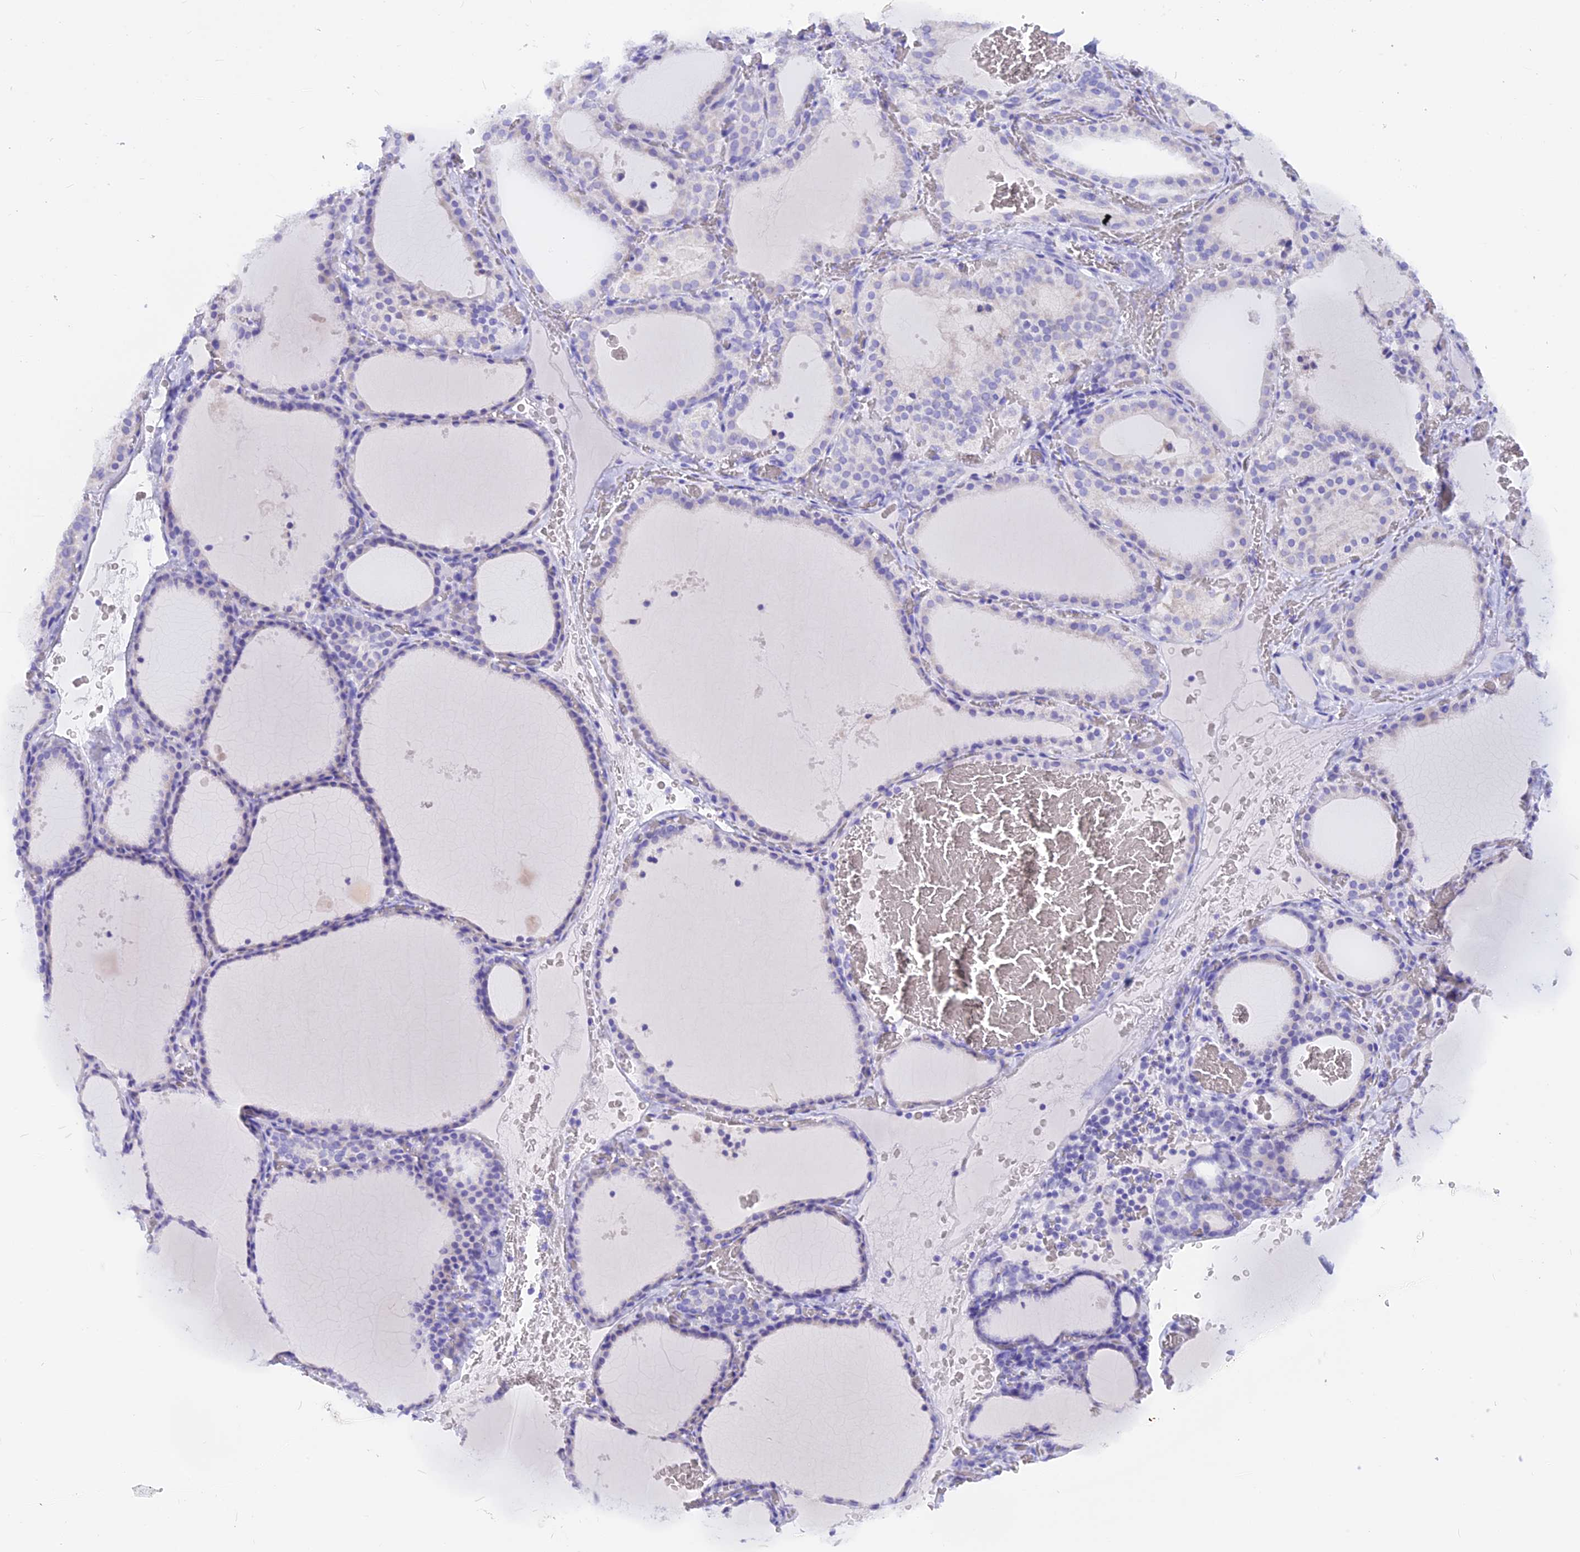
{"staining": {"intensity": "negative", "quantity": "none", "location": "none"}, "tissue": "thyroid gland", "cell_type": "Glandular cells", "image_type": "normal", "snomed": [{"axis": "morphology", "description": "Normal tissue, NOS"}, {"axis": "topography", "description": "Thyroid gland"}], "caption": "This is a histopathology image of IHC staining of normal thyroid gland, which shows no staining in glandular cells.", "gene": "ISCA1", "patient": {"sex": "female", "age": 39}}